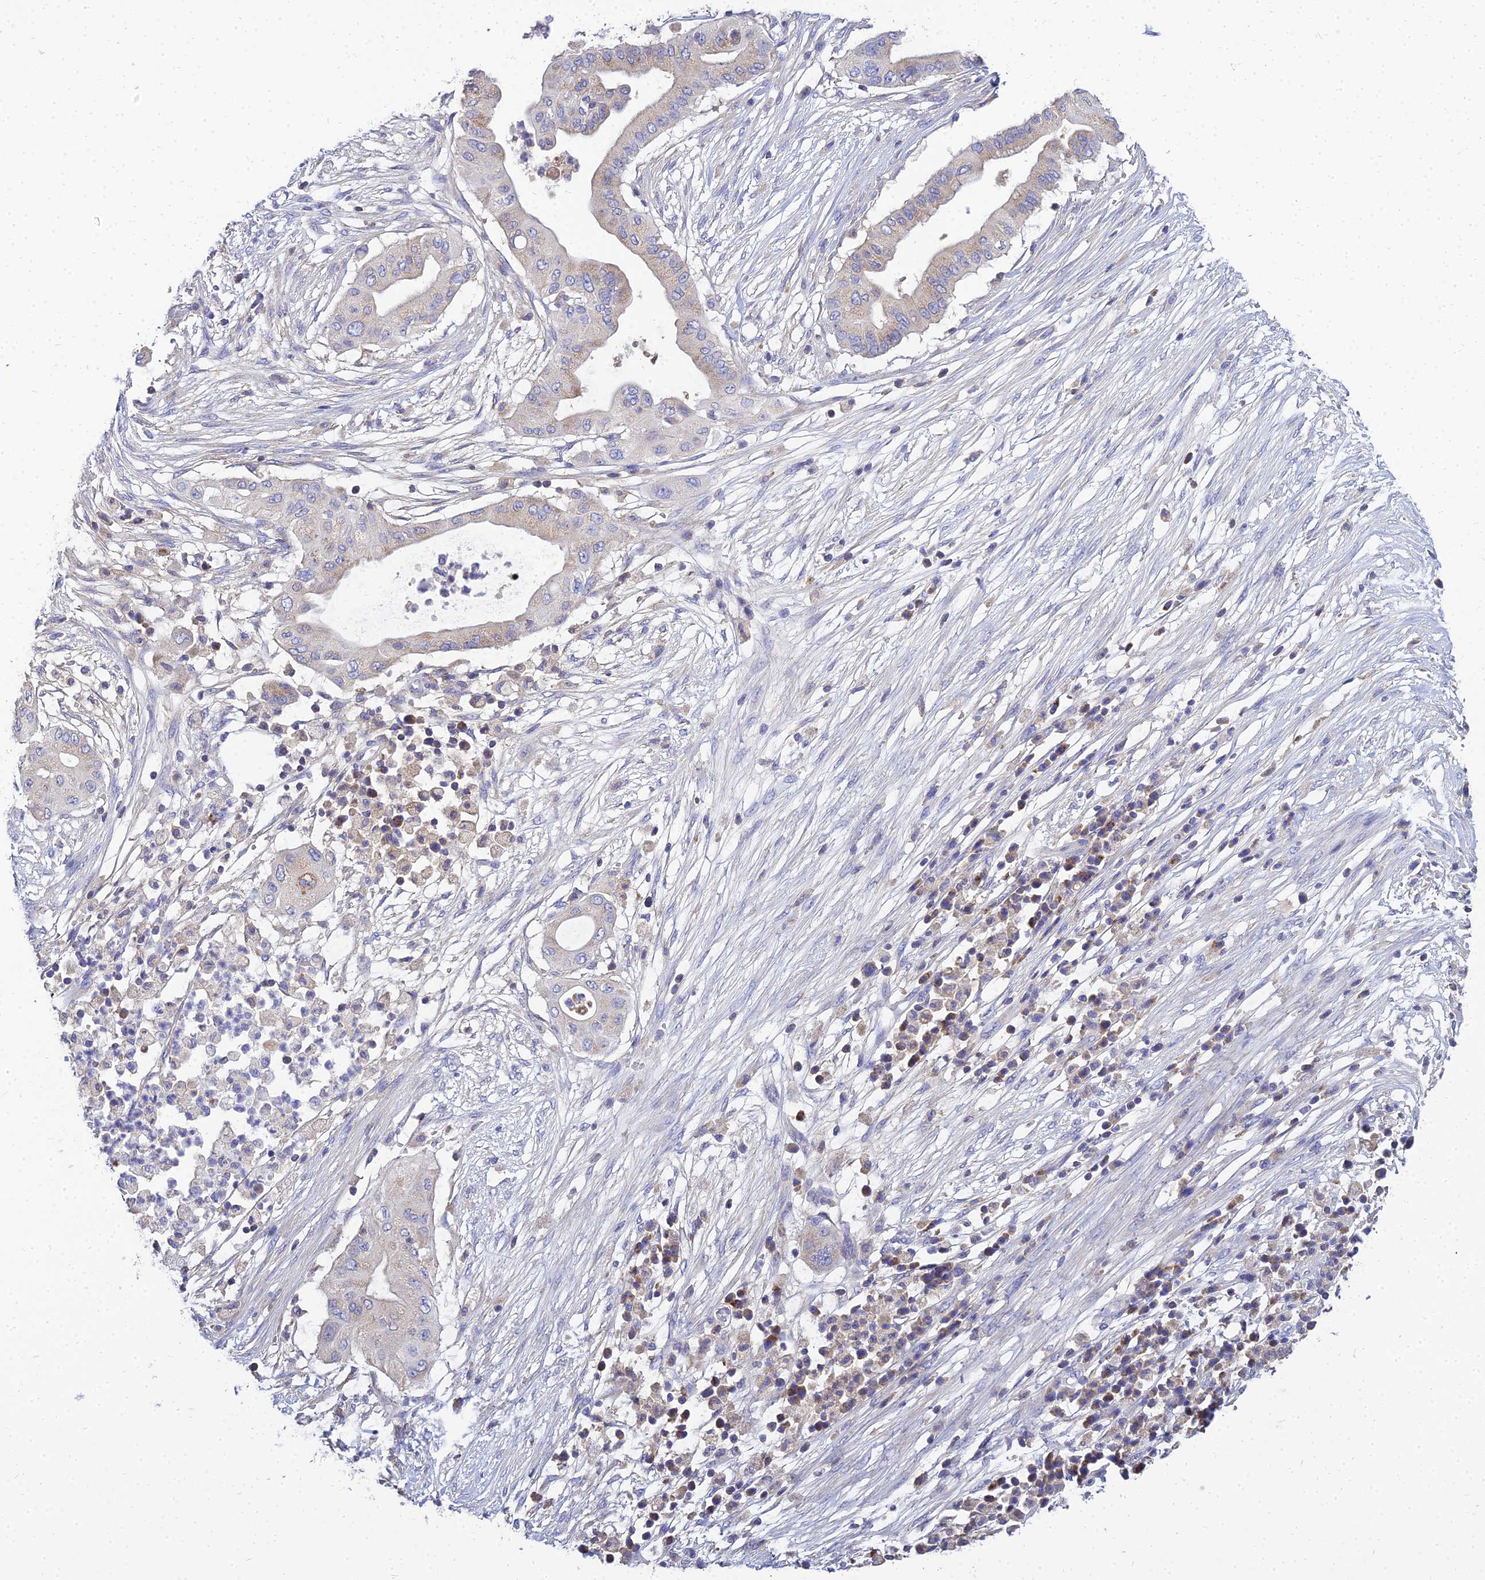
{"staining": {"intensity": "weak", "quantity": "<25%", "location": "cytoplasmic/membranous"}, "tissue": "pancreatic cancer", "cell_type": "Tumor cells", "image_type": "cancer", "snomed": [{"axis": "morphology", "description": "Adenocarcinoma, NOS"}, {"axis": "topography", "description": "Pancreas"}], "caption": "Immunohistochemistry of pancreatic cancer reveals no positivity in tumor cells.", "gene": "NPY", "patient": {"sex": "male", "age": 68}}